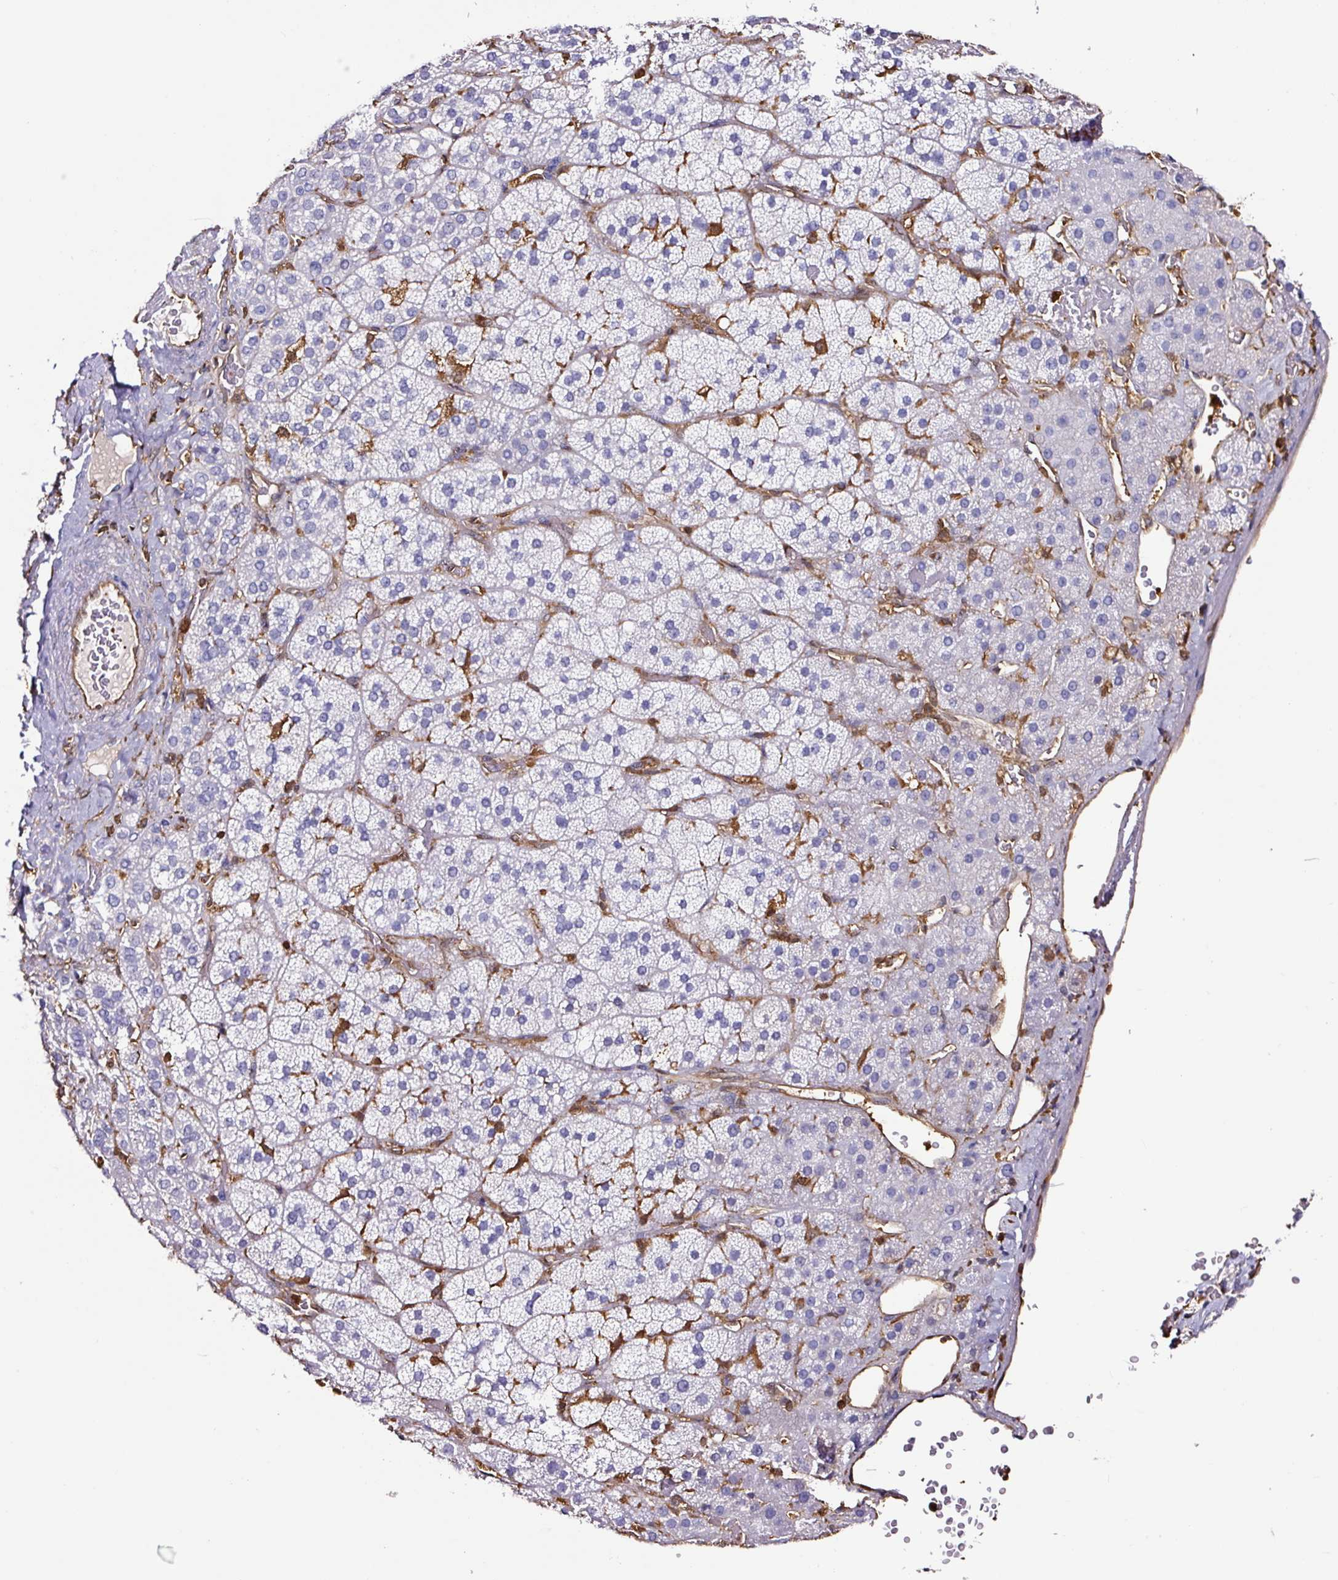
{"staining": {"intensity": "negative", "quantity": "none", "location": "none"}, "tissue": "adrenal gland", "cell_type": "Glandular cells", "image_type": "normal", "snomed": [{"axis": "morphology", "description": "Normal tissue, NOS"}, {"axis": "topography", "description": "Adrenal gland"}], "caption": "Glandular cells are negative for protein expression in normal human adrenal gland. Brightfield microscopy of immunohistochemistry stained with DAB (brown) and hematoxylin (blue), captured at high magnification.", "gene": "ARHGDIB", "patient": {"sex": "male", "age": 57}}